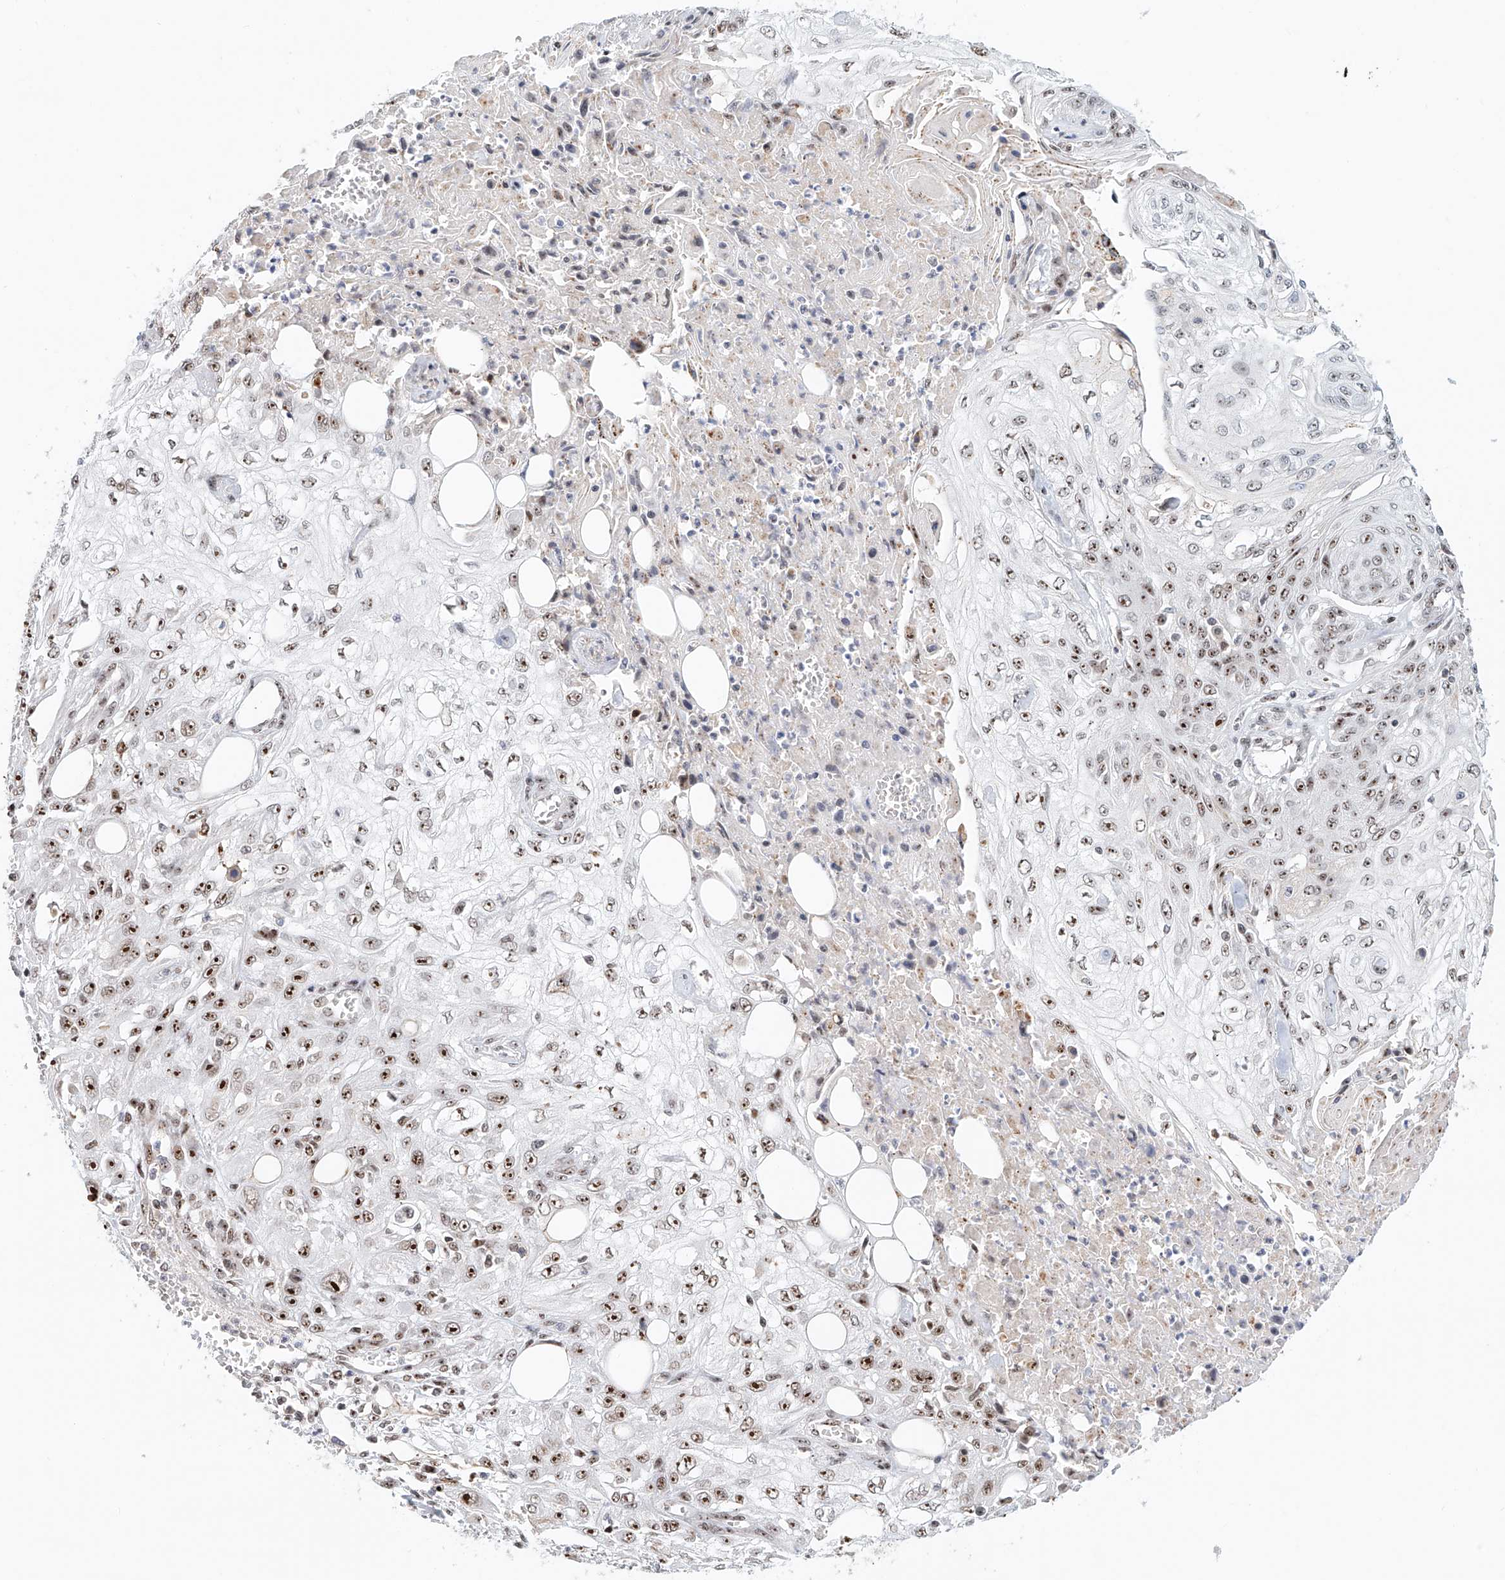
{"staining": {"intensity": "strong", "quantity": ">75%", "location": "nuclear"}, "tissue": "skin cancer", "cell_type": "Tumor cells", "image_type": "cancer", "snomed": [{"axis": "morphology", "description": "Squamous cell carcinoma, NOS"}, {"axis": "morphology", "description": "Squamous cell carcinoma, metastatic, NOS"}, {"axis": "topography", "description": "Skin"}, {"axis": "topography", "description": "Lymph node"}], "caption": "Brown immunohistochemical staining in skin cancer shows strong nuclear positivity in approximately >75% of tumor cells. The protein of interest is stained brown, and the nuclei are stained in blue (DAB IHC with brightfield microscopy, high magnification).", "gene": "PRUNE2", "patient": {"sex": "male", "age": 75}}